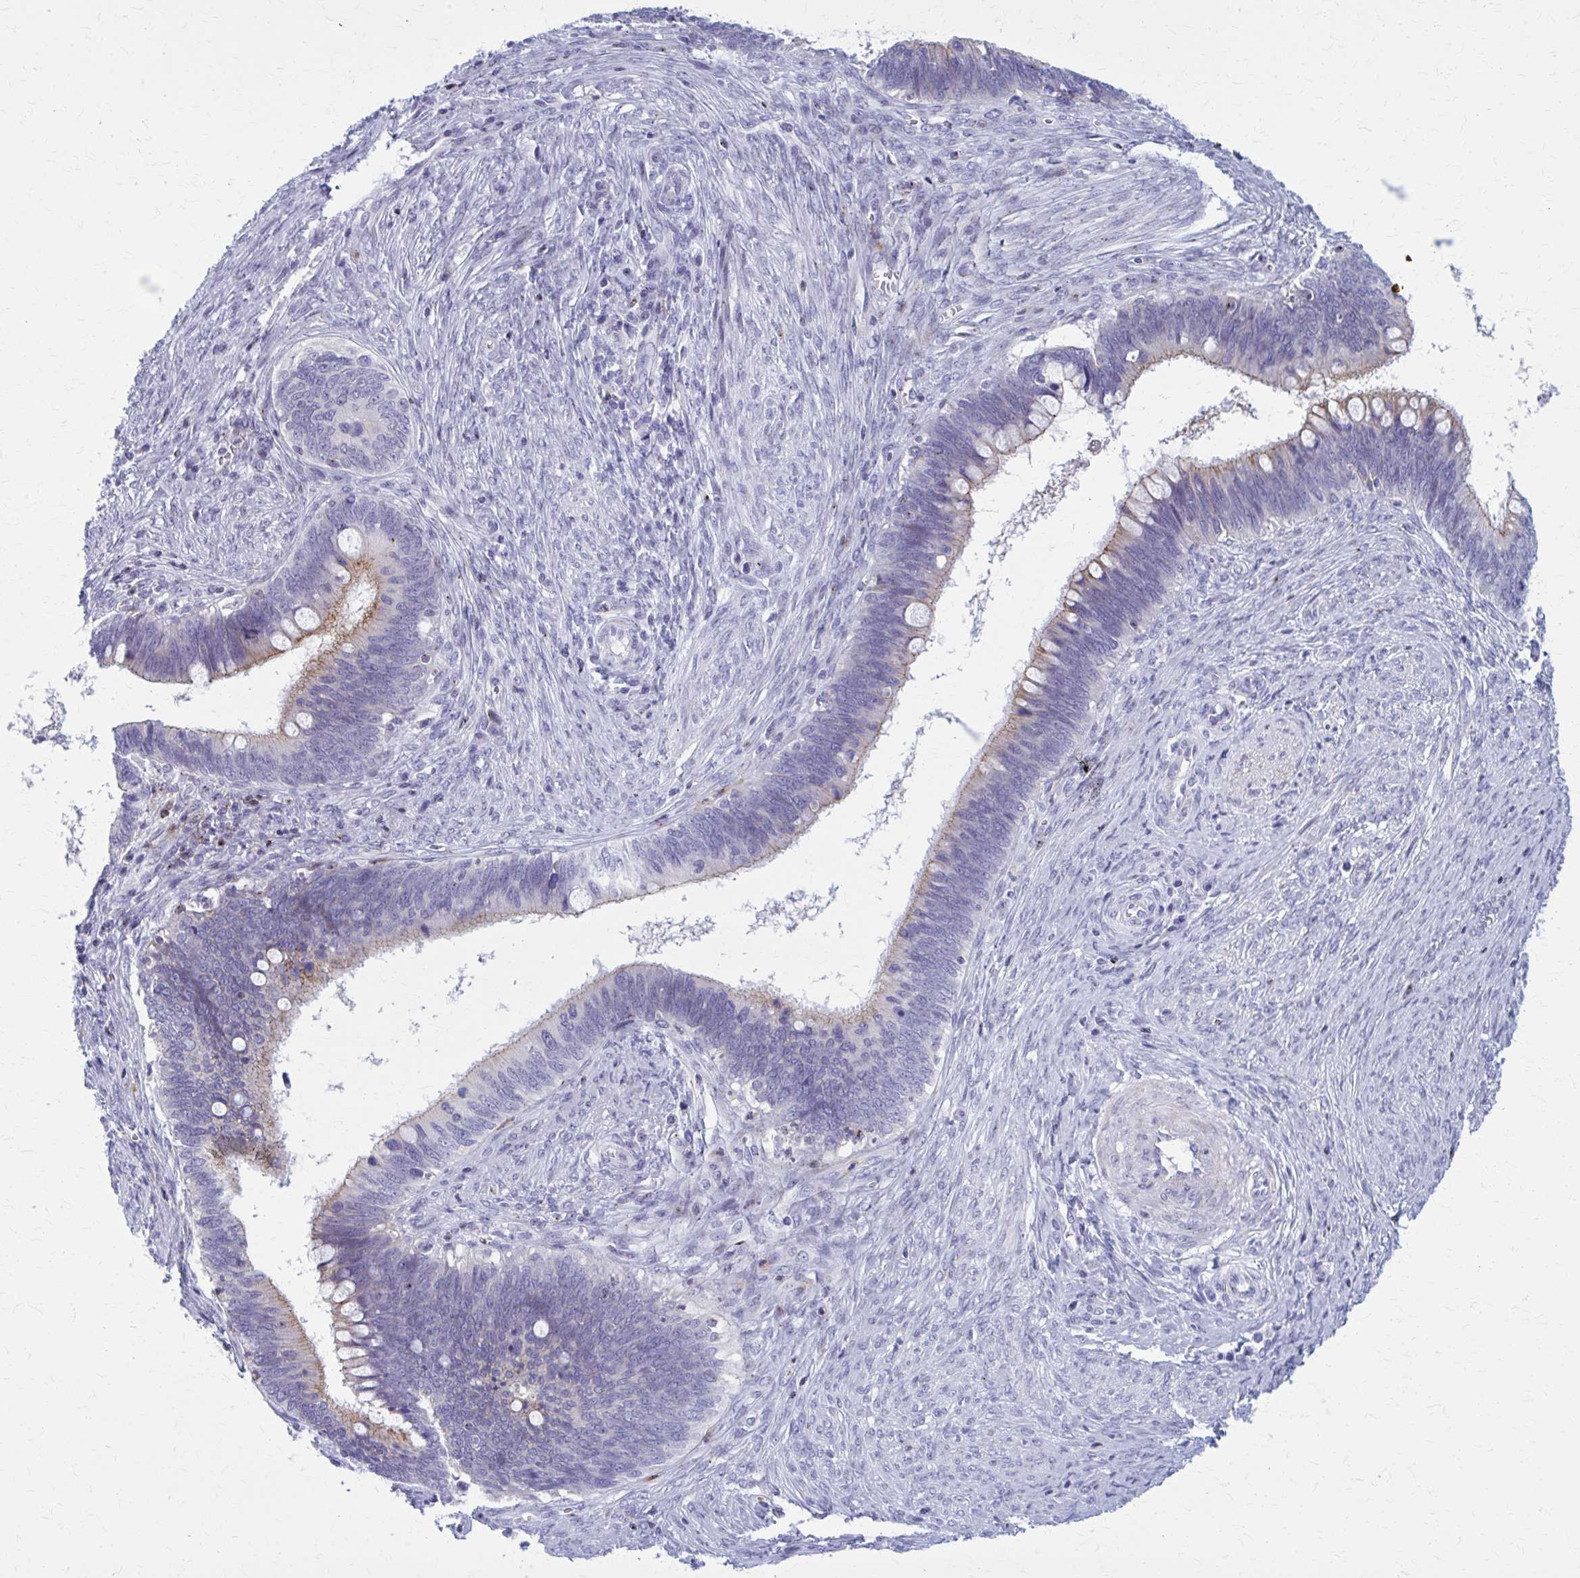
{"staining": {"intensity": "weak", "quantity": "25%-75%", "location": "cytoplasmic/membranous"}, "tissue": "cervical cancer", "cell_type": "Tumor cells", "image_type": "cancer", "snomed": [{"axis": "morphology", "description": "Adenocarcinoma, NOS"}, {"axis": "topography", "description": "Cervix"}], "caption": "This is a photomicrograph of IHC staining of cervical cancer, which shows weak staining in the cytoplasmic/membranous of tumor cells.", "gene": "PEDS1", "patient": {"sex": "female", "age": 42}}